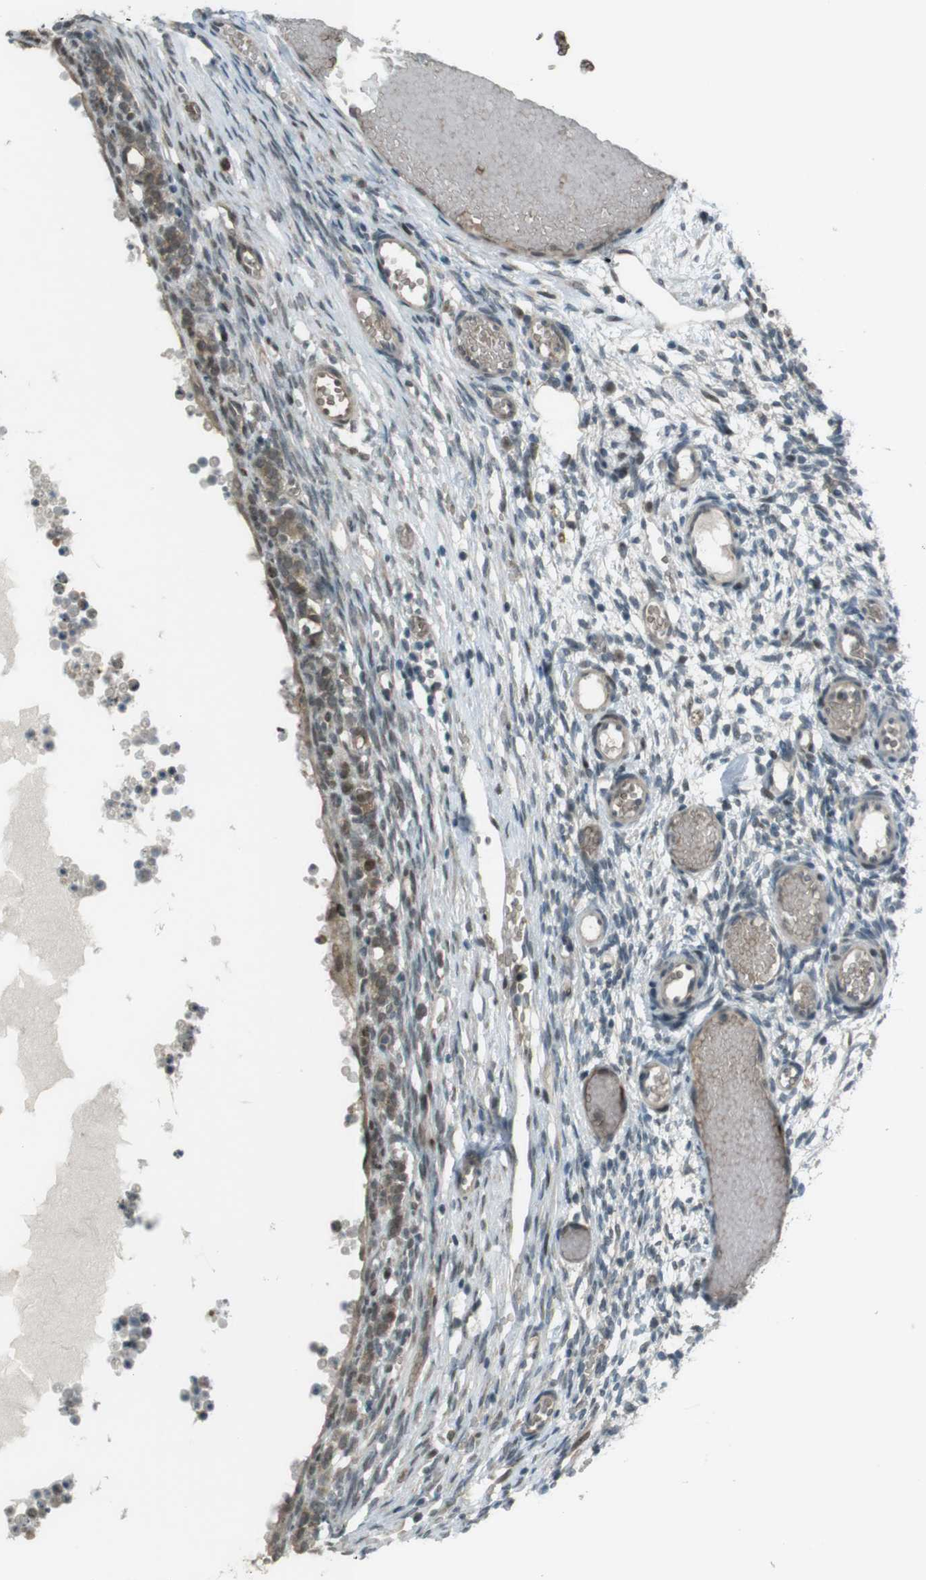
{"staining": {"intensity": "weak", "quantity": "25%-75%", "location": "cytoplasmic/membranous"}, "tissue": "ovary", "cell_type": "Ovarian stroma cells", "image_type": "normal", "snomed": [{"axis": "morphology", "description": "Normal tissue, NOS"}, {"axis": "topography", "description": "Ovary"}], "caption": "Protein analysis of unremarkable ovary demonstrates weak cytoplasmic/membranous expression in approximately 25%-75% of ovarian stroma cells.", "gene": "SLITRK5", "patient": {"sex": "female", "age": 35}}